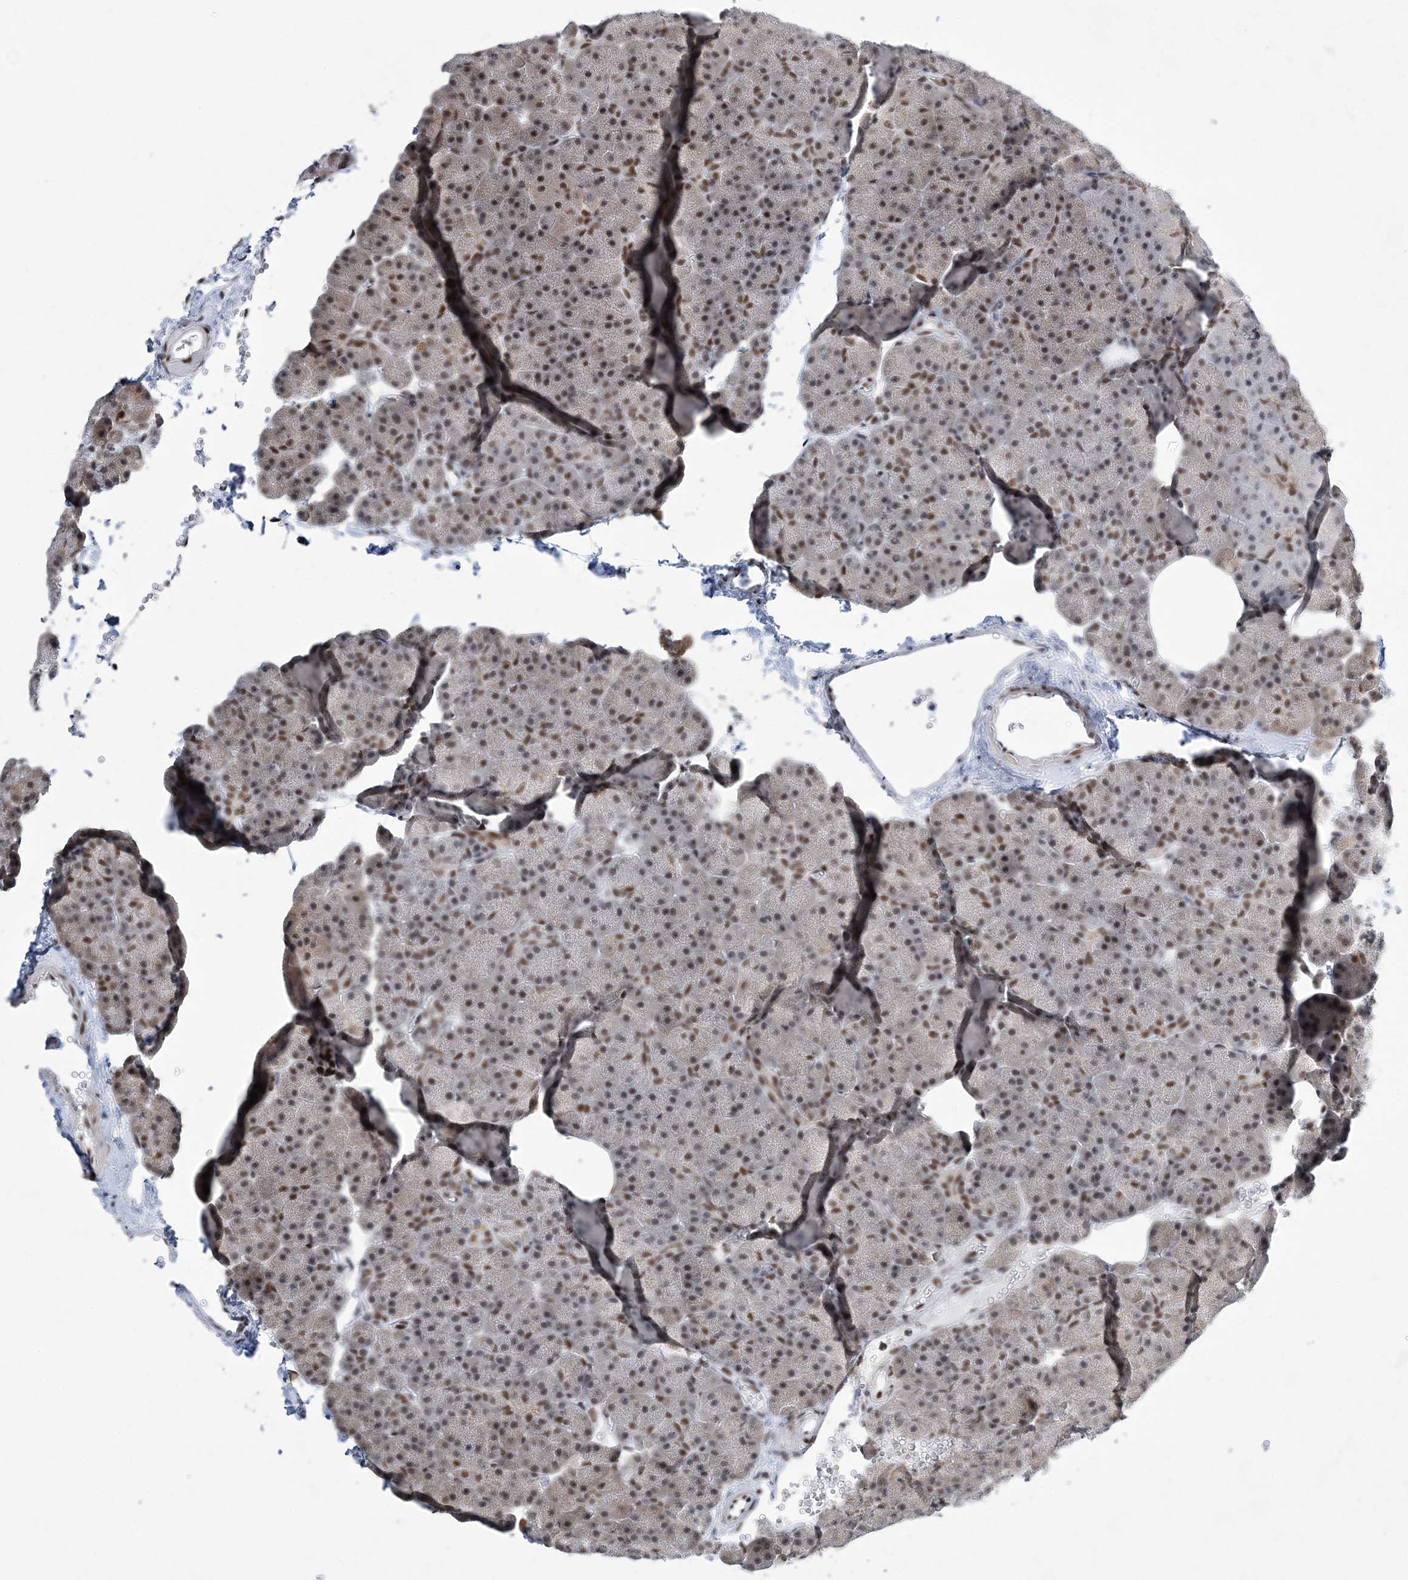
{"staining": {"intensity": "moderate", "quantity": ">75%", "location": "nuclear"}, "tissue": "pancreas", "cell_type": "Exocrine glandular cells", "image_type": "normal", "snomed": [{"axis": "morphology", "description": "Normal tissue, NOS"}, {"axis": "morphology", "description": "Carcinoid, malignant, NOS"}, {"axis": "topography", "description": "Pancreas"}], "caption": "This is an image of IHC staining of benign pancreas, which shows moderate expression in the nuclear of exocrine glandular cells.", "gene": "ZBTB7A", "patient": {"sex": "female", "age": 35}}